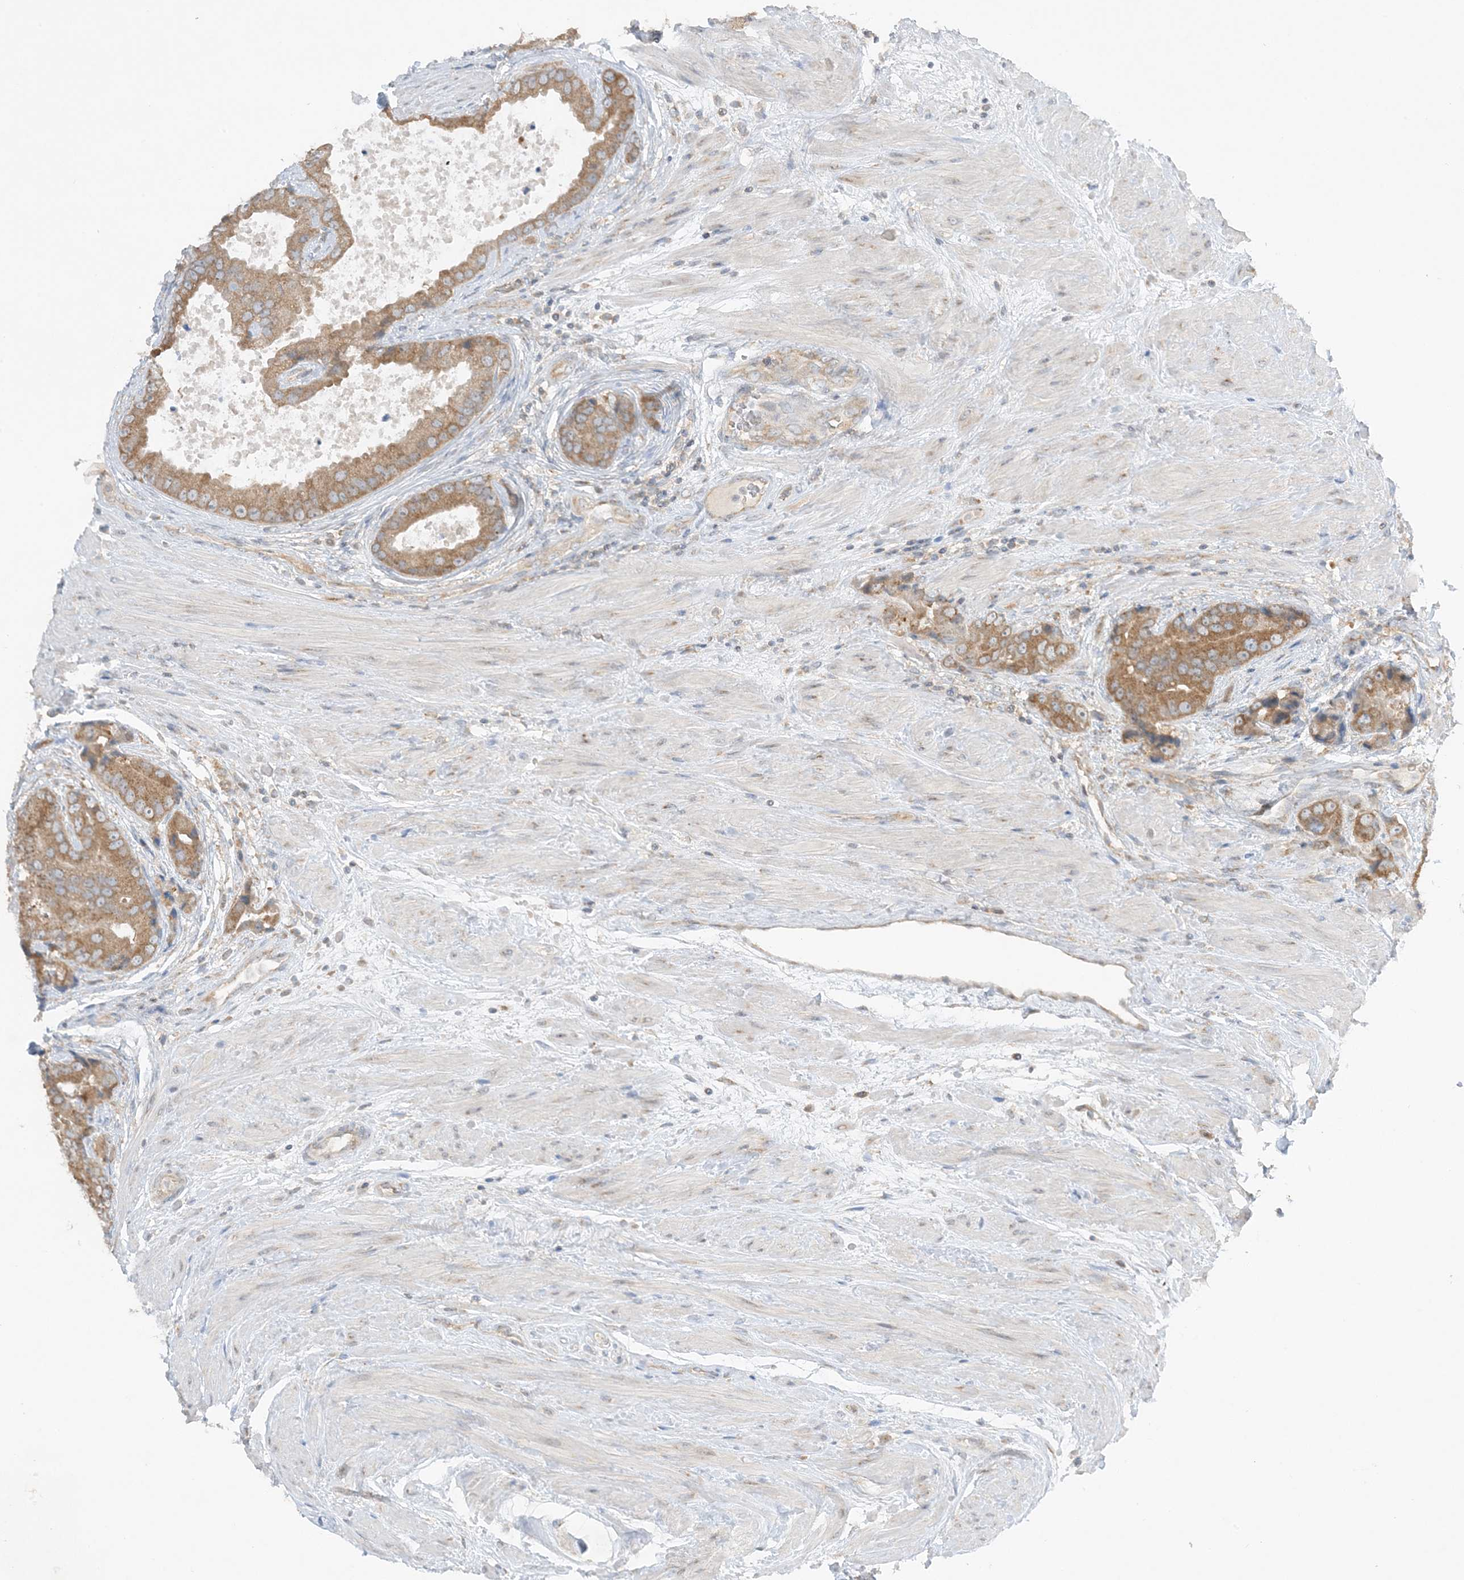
{"staining": {"intensity": "moderate", "quantity": ">75%", "location": "cytoplasmic/membranous"}, "tissue": "prostate cancer", "cell_type": "Tumor cells", "image_type": "cancer", "snomed": [{"axis": "morphology", "description": "Adenocarcinoma, High grade"}, {"axis": "topography", "description": "Prostate"}], "caption": "Protein expression analysis of human prostate cancer reveals moderate cytoplasmic/membranous staining in about >75% of tumor cells.", "gene": "RPP40", "patient": {"sex": "male", "age": 70}}